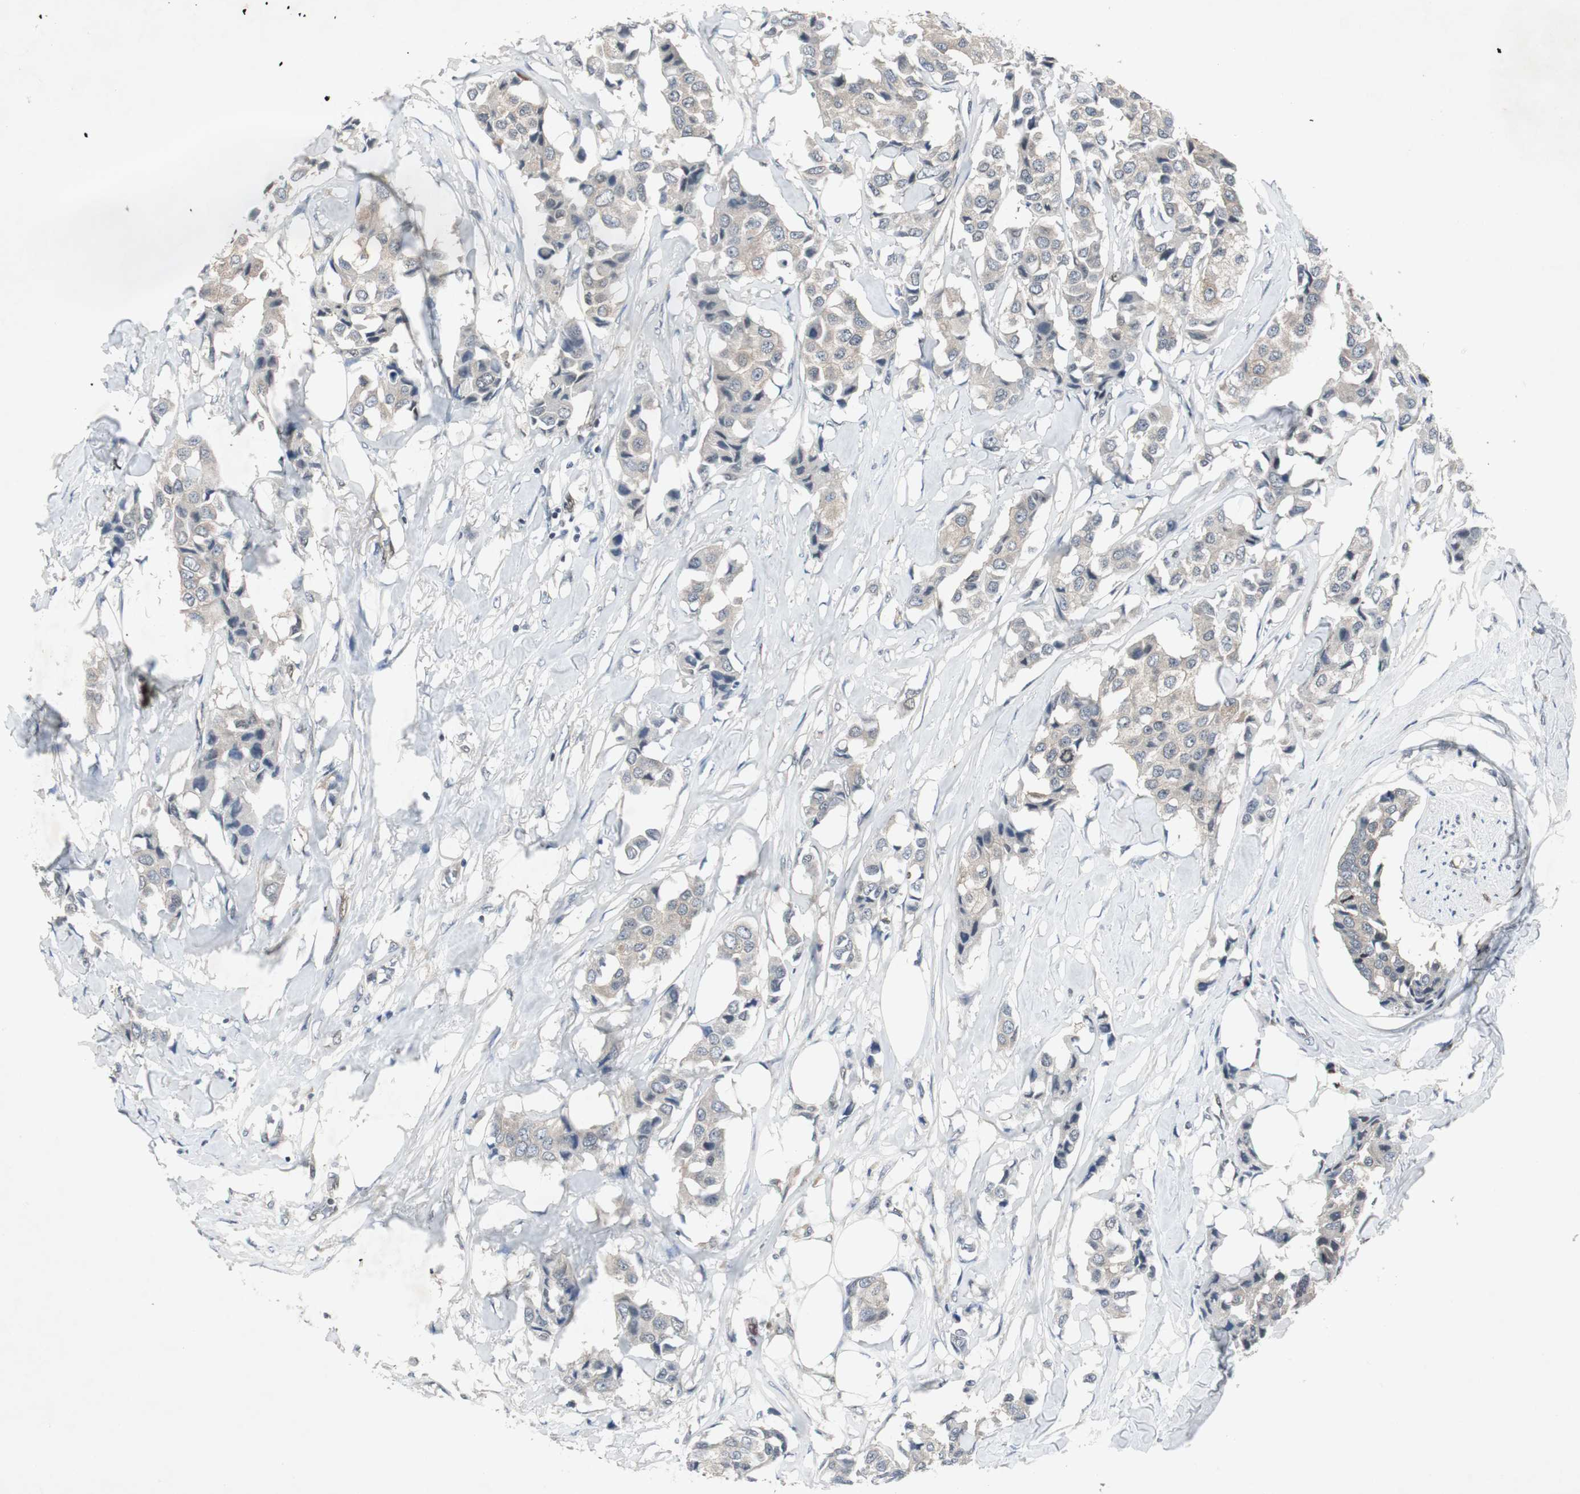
{"staining": {"intensity": "weak", "quantity": "25%-75%", "location": "cytoplasmic/membranous"}, "tissue": "breast cancer", "cell_type": "Tumor cells", "image_type": "cancer", "snomed": [{"axis": "morphology", "description": "Duct carcinoma"}, {"axis": "topography", "description": "Breast"}], "caption": "Immunohistochemistry (IHC) histopathology image of breast cancer stained for a protein (brown), which displays low levels of weak cytoplasmic/membranous positivity in about 25%-75% of tumor cells.", "gene": "SMAD1", "patient": {"sex": "female", "age": 80}}